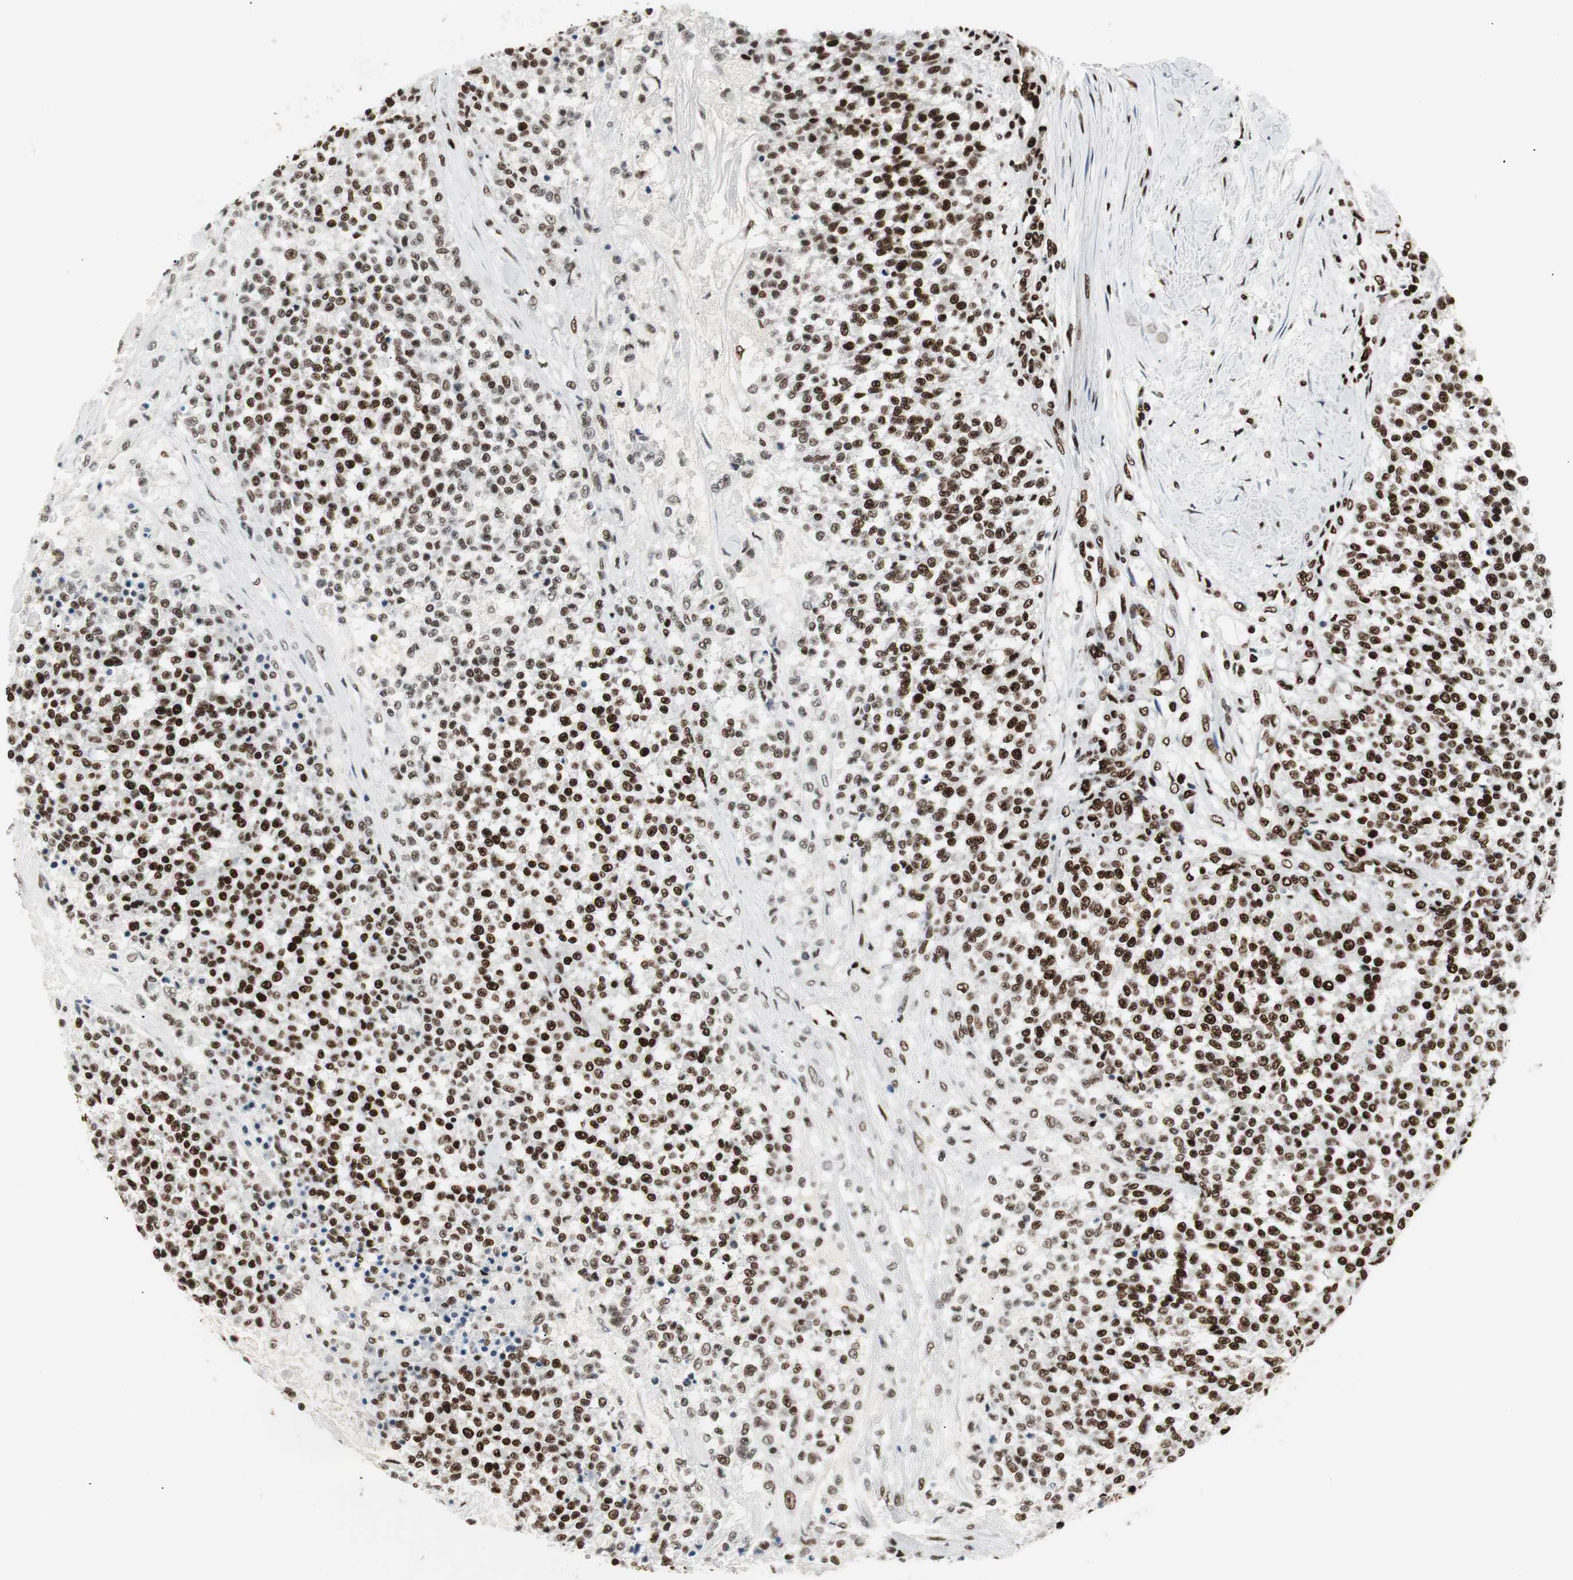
{"staining": {"intensity": "strong", "quantity": ">75%", "location": "nuclear"}, "tissue": "testis cancer", "cell_type": "Tumor cells", "image_type": "cancer", "snomed": [{"axis": "morphology", "description": "Seminoma, NOS"}, {"axis": "topography", "description": "Testis"}], "caption": "Immunohistochemistry (IHC) (DAB (3,3'-diaminobenzidine)) staining of human testis cancer shows strong nuclear protein positivity in approximately >75% of tumor cells.", "gene": "MTA2", "patient": {"sex": "male", "age": 59}}